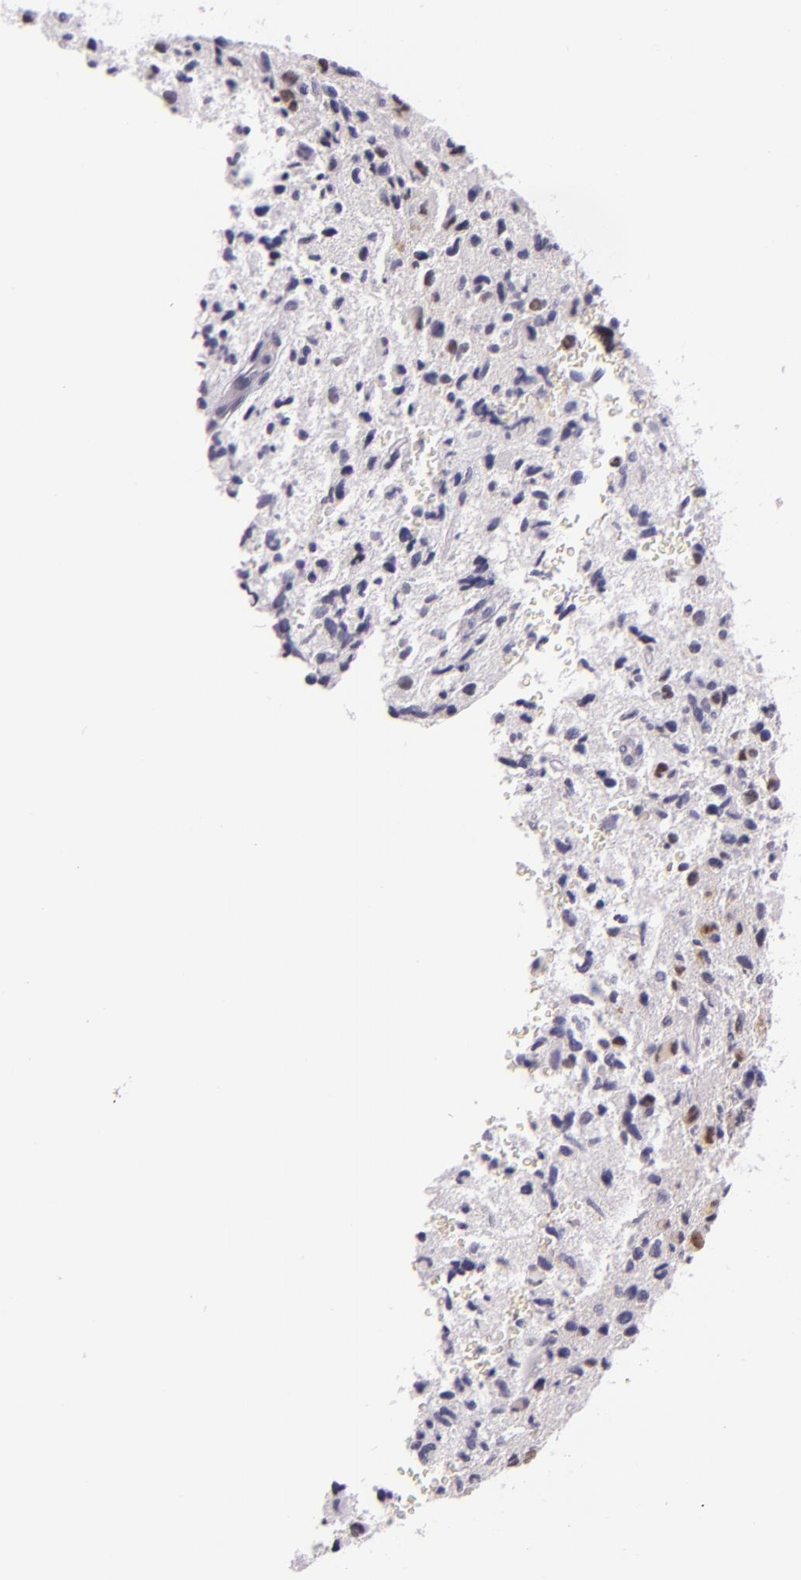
{"staining": {"intensity": "negative", "quantity": "none", "location": "none"}, "tissue": "glioma", "cell_type": "Tumor cells", "image_type": "cancer", "snomed": [{"axis": "morphology", "description": "Glioma, malignant, High grade"}, {"axis": "topography", "description": "Brain"}], "caption": "Tumor cells show no significant protein staining in malignant glioma (high-grade). (Brightfield microscopy of DAB immunohistochemistry (IHC) at high magnification).", "gene": "HSP90AA1", "patient": {"sex": "female", "age": 60}}